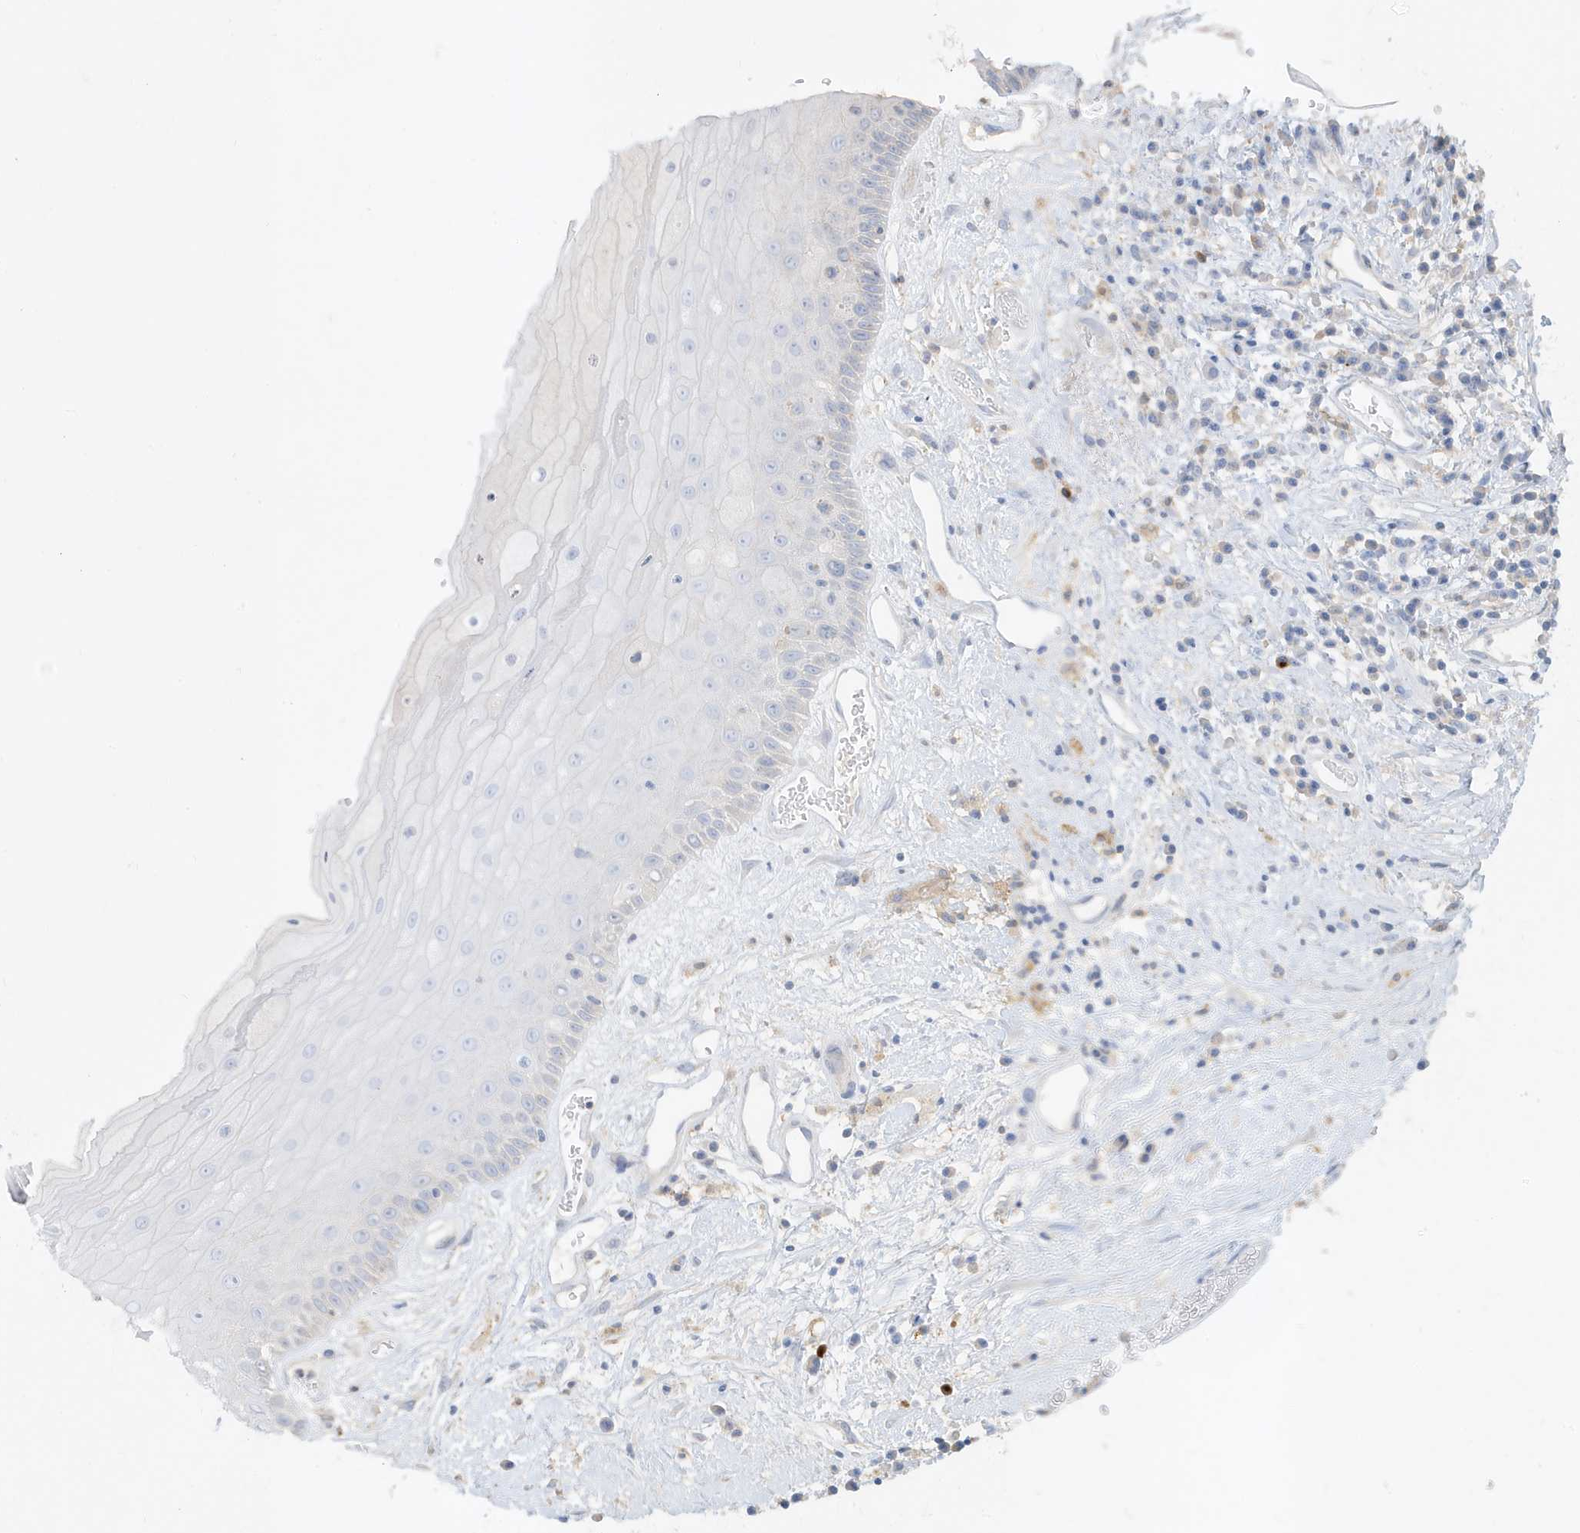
{"staining": {"intensity": "negative", "quantity": "none", "location": "none"}, "tissue": "oral mucosa", "cell_type": "Squamous epithelial cells", "image_type": "normal", "snomed": [{"axis": "morphology", "description": "Normal tissue, NOS"}, {"axis": "topography", "description": "Oral tissue"}], "caption": "Immunohistochemical staining of unremarkable human oral mucosa displays no significant positivity in squamous epithelial cells.", "gene": "ABTB1", "patient": {"sex": "female", "age": 76}}